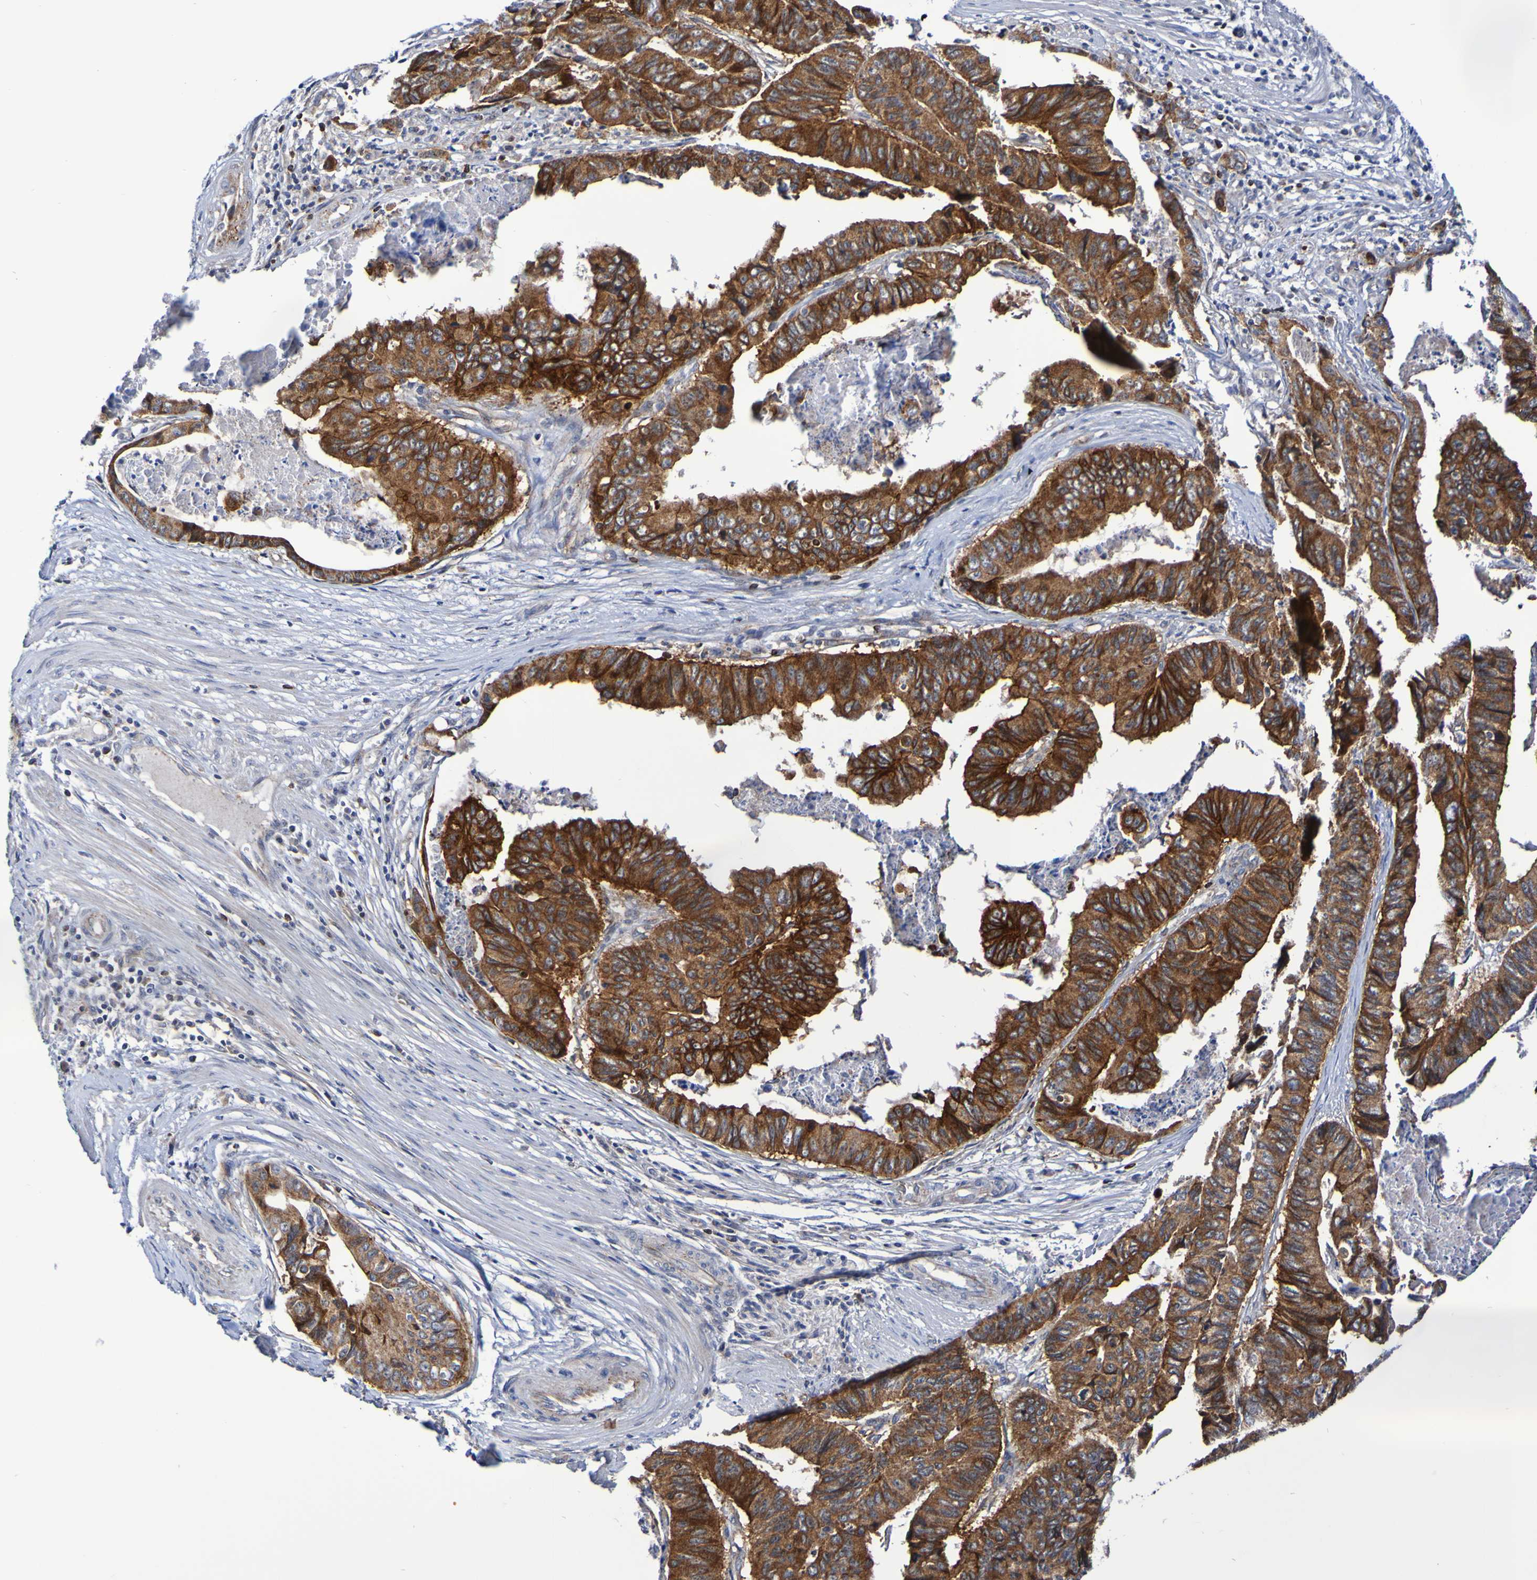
{"staining": {"intensity": "strong", "quantity": ">75%", "location": "cytoplasmic/membranous"}, "tissue": "stomach cancer", "cell_type": "Tumor cells", "image_type": "cancer", "snomed": [{"axis": "morphology", "description": "Adenocarcinoma, NOS"}, {"axis": "topography", "description": "Stomach, lower"}], "caption": "Tumor cells display high levels of strong cytoplasmic/membranous staining in approximately >75% of cells in human stomach cancer.", "gene": "GJB1", "patient": {"sex": "male", "age": 77}}